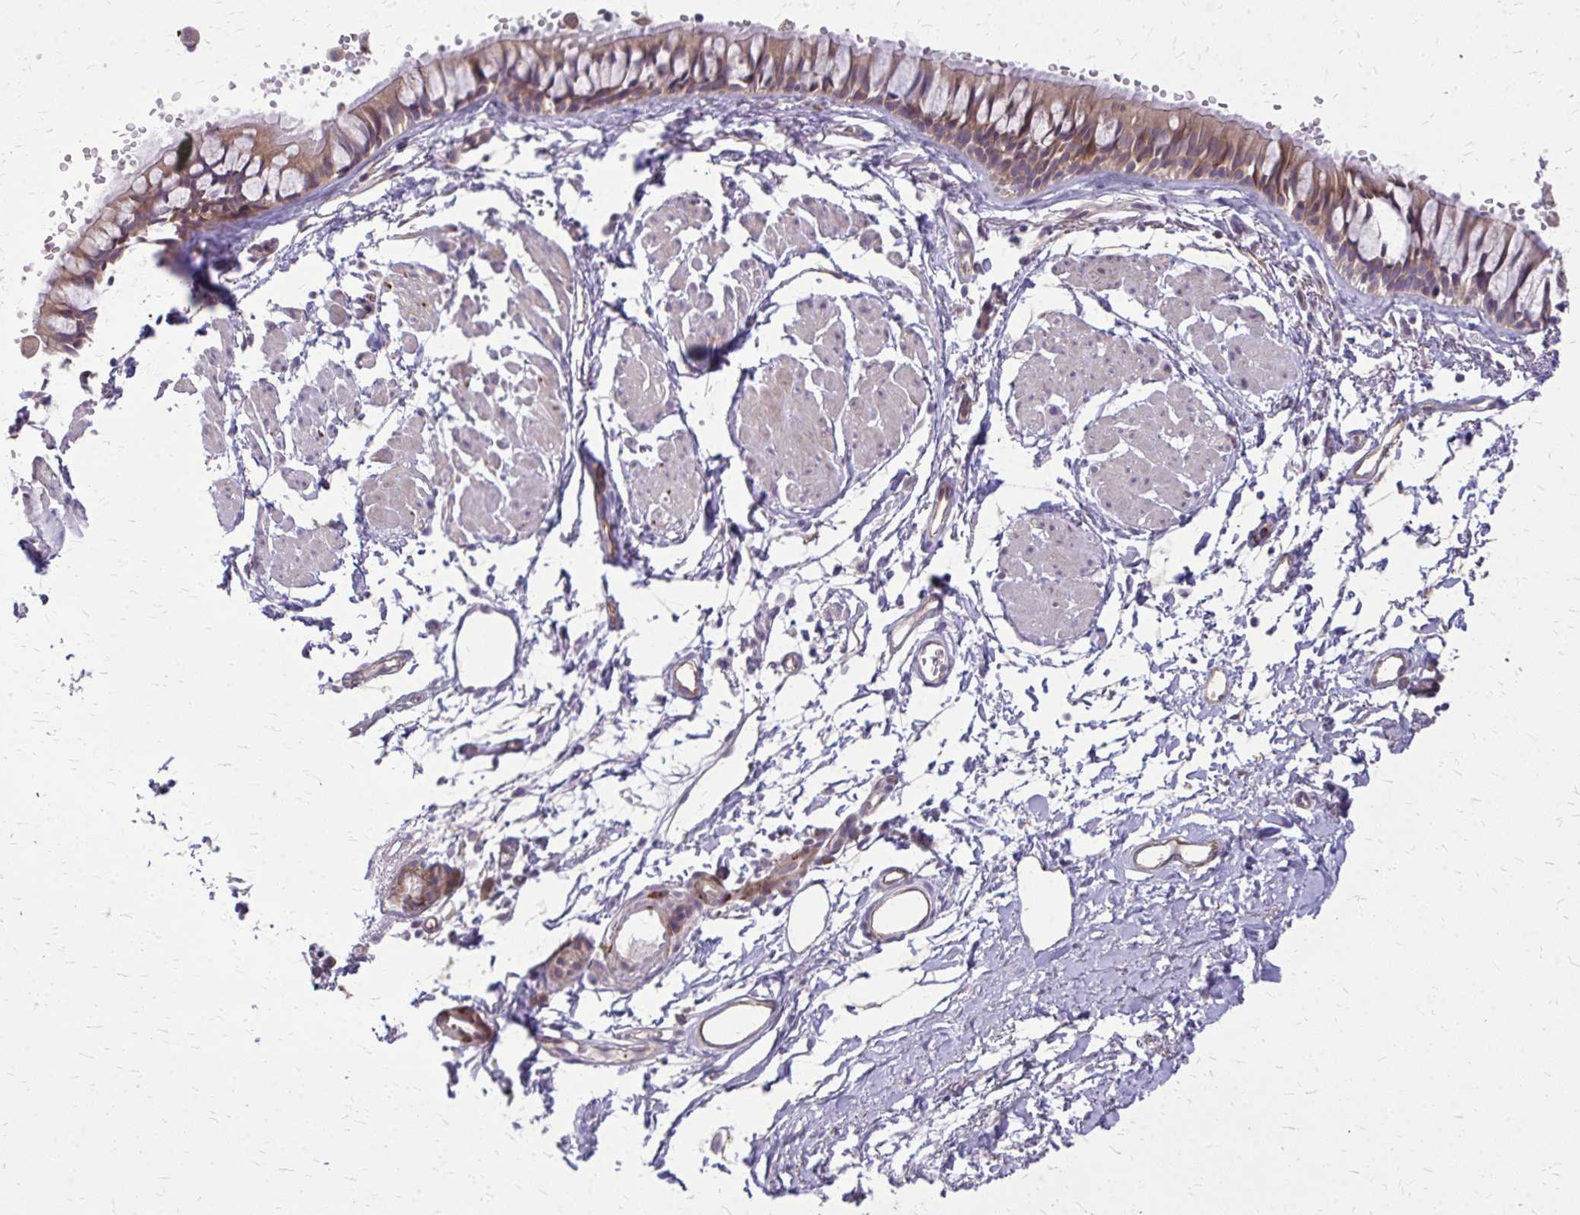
{"staining": {"intensity": "moderate", "quantity": ">75%", "location": "cytoplasmic/membranous"}, "tissue": "bronchus", "cell_type": "Respiratory epithelial cells", "image_type": "normal", "snomed": [{"axis": "morphology", "description": "Normal tissue, NOS"}, {"axis": "topography", "description": "Cartilage tissue"}, {"axis": "topography", "description": "Bronchus"}, {"axis": "topography", "description": "Peripheral nerve tissue"}], "caption": "Bronchus was stained to show a protein in brown. There is medium levels of moderate cytoplasmic/membranous staining in approximately >75% of respiratory epithelial cells.", "gene": "OXNAD1", "patient": {"sex": "female", "age": 59}}